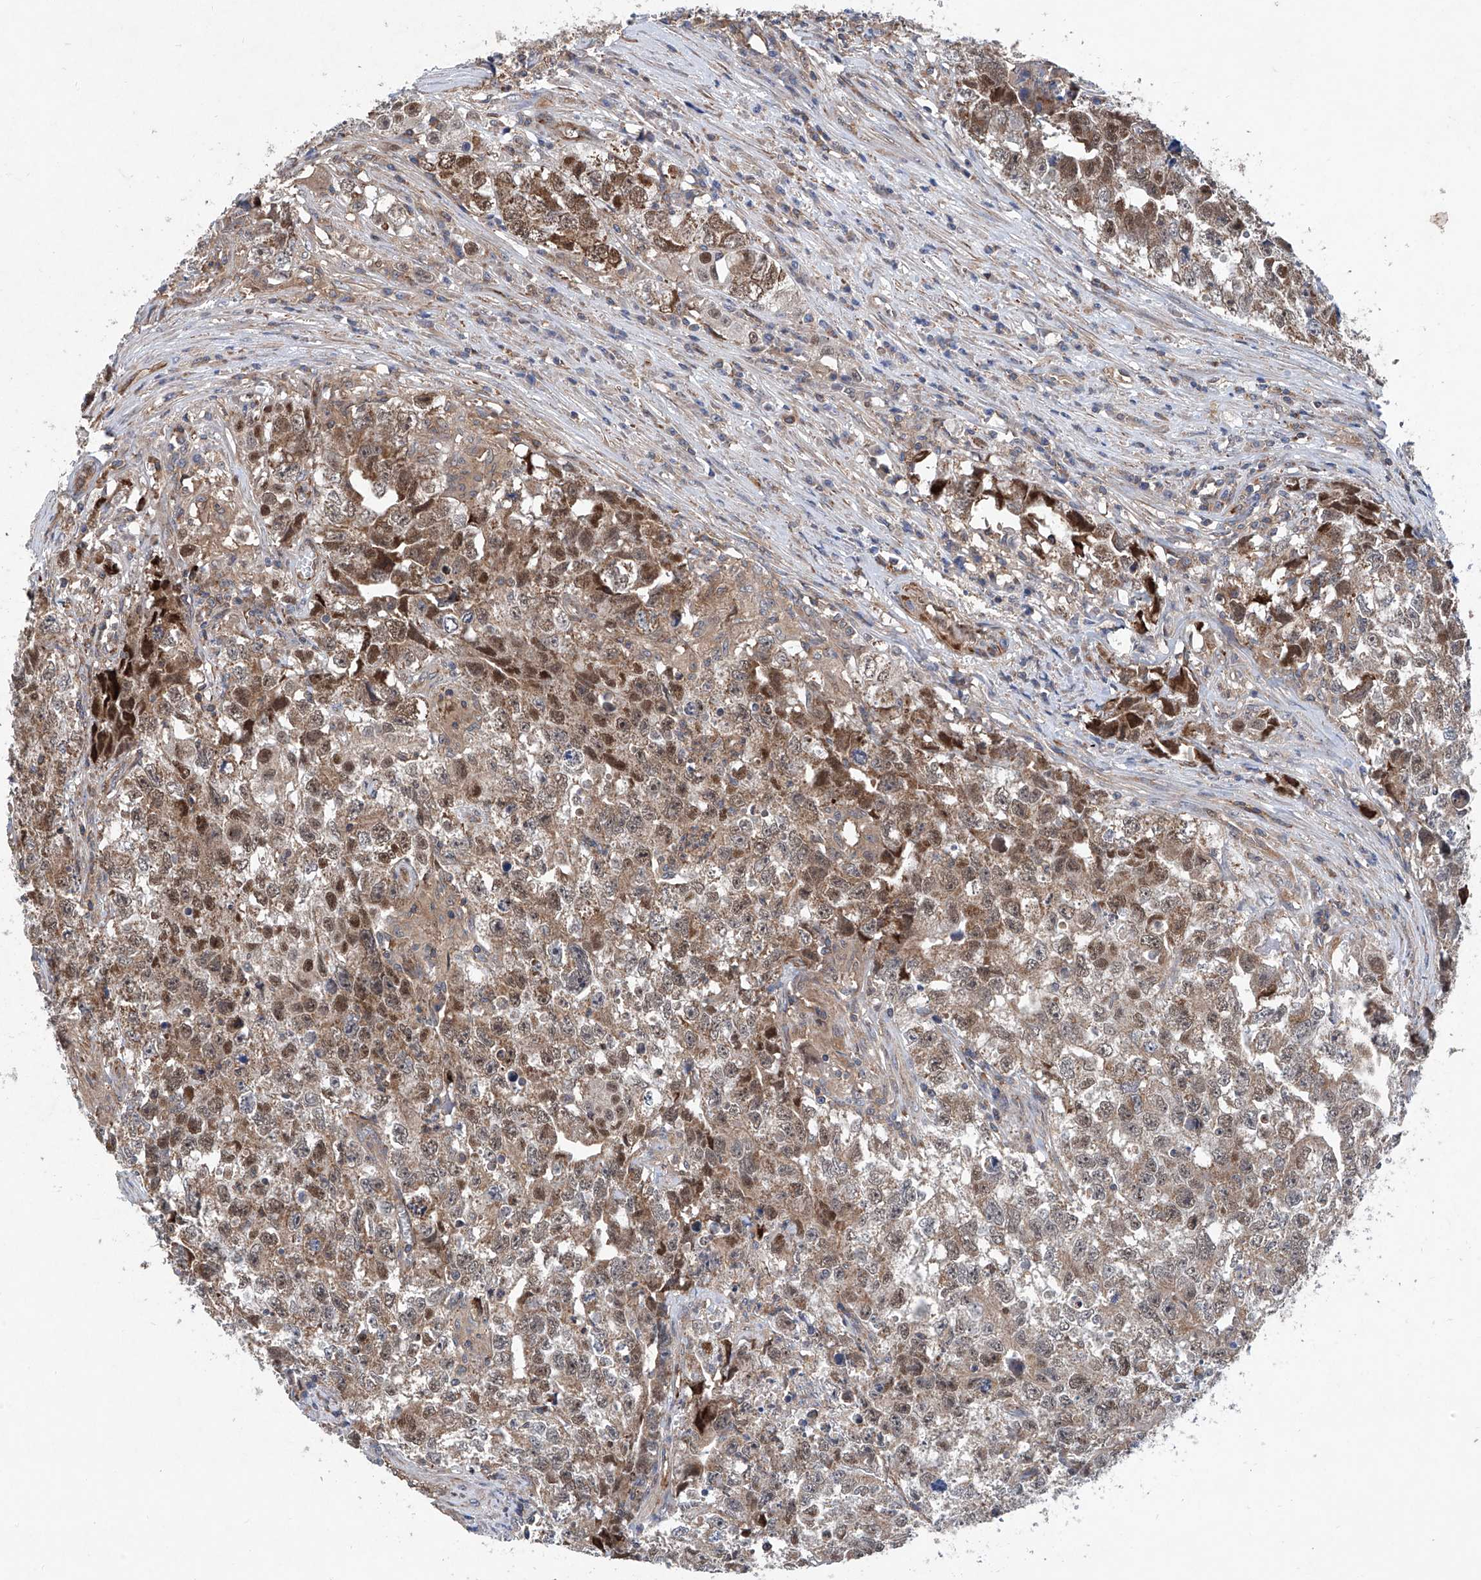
{"staining": {"intensity": "moderate", "quantity": ">75%", "location": "cytoplasmic/membranous,nuclear"}, "tissue": "testis cancer", "cell_type": "Tumor cells", "image_type": "cancer", "snomed": [{"axis": "morphology", "description": "Seminoma, NOS"}, {"axis": "morphology", "description": "Carcinoma, Embryonal, NOS"}, {"axis": "topography", "description": "Testis"}], "caption": "Moderate cytoplasmic/membranous and nuclear protein expression is present in approximately >75% of tumor cells in testis cancer (embryonal carcinoma). (IHC, brightfield microscopy, high magnification).", "gene": "NT5C3A", "patient": {"sex": "male", "age": 43}}